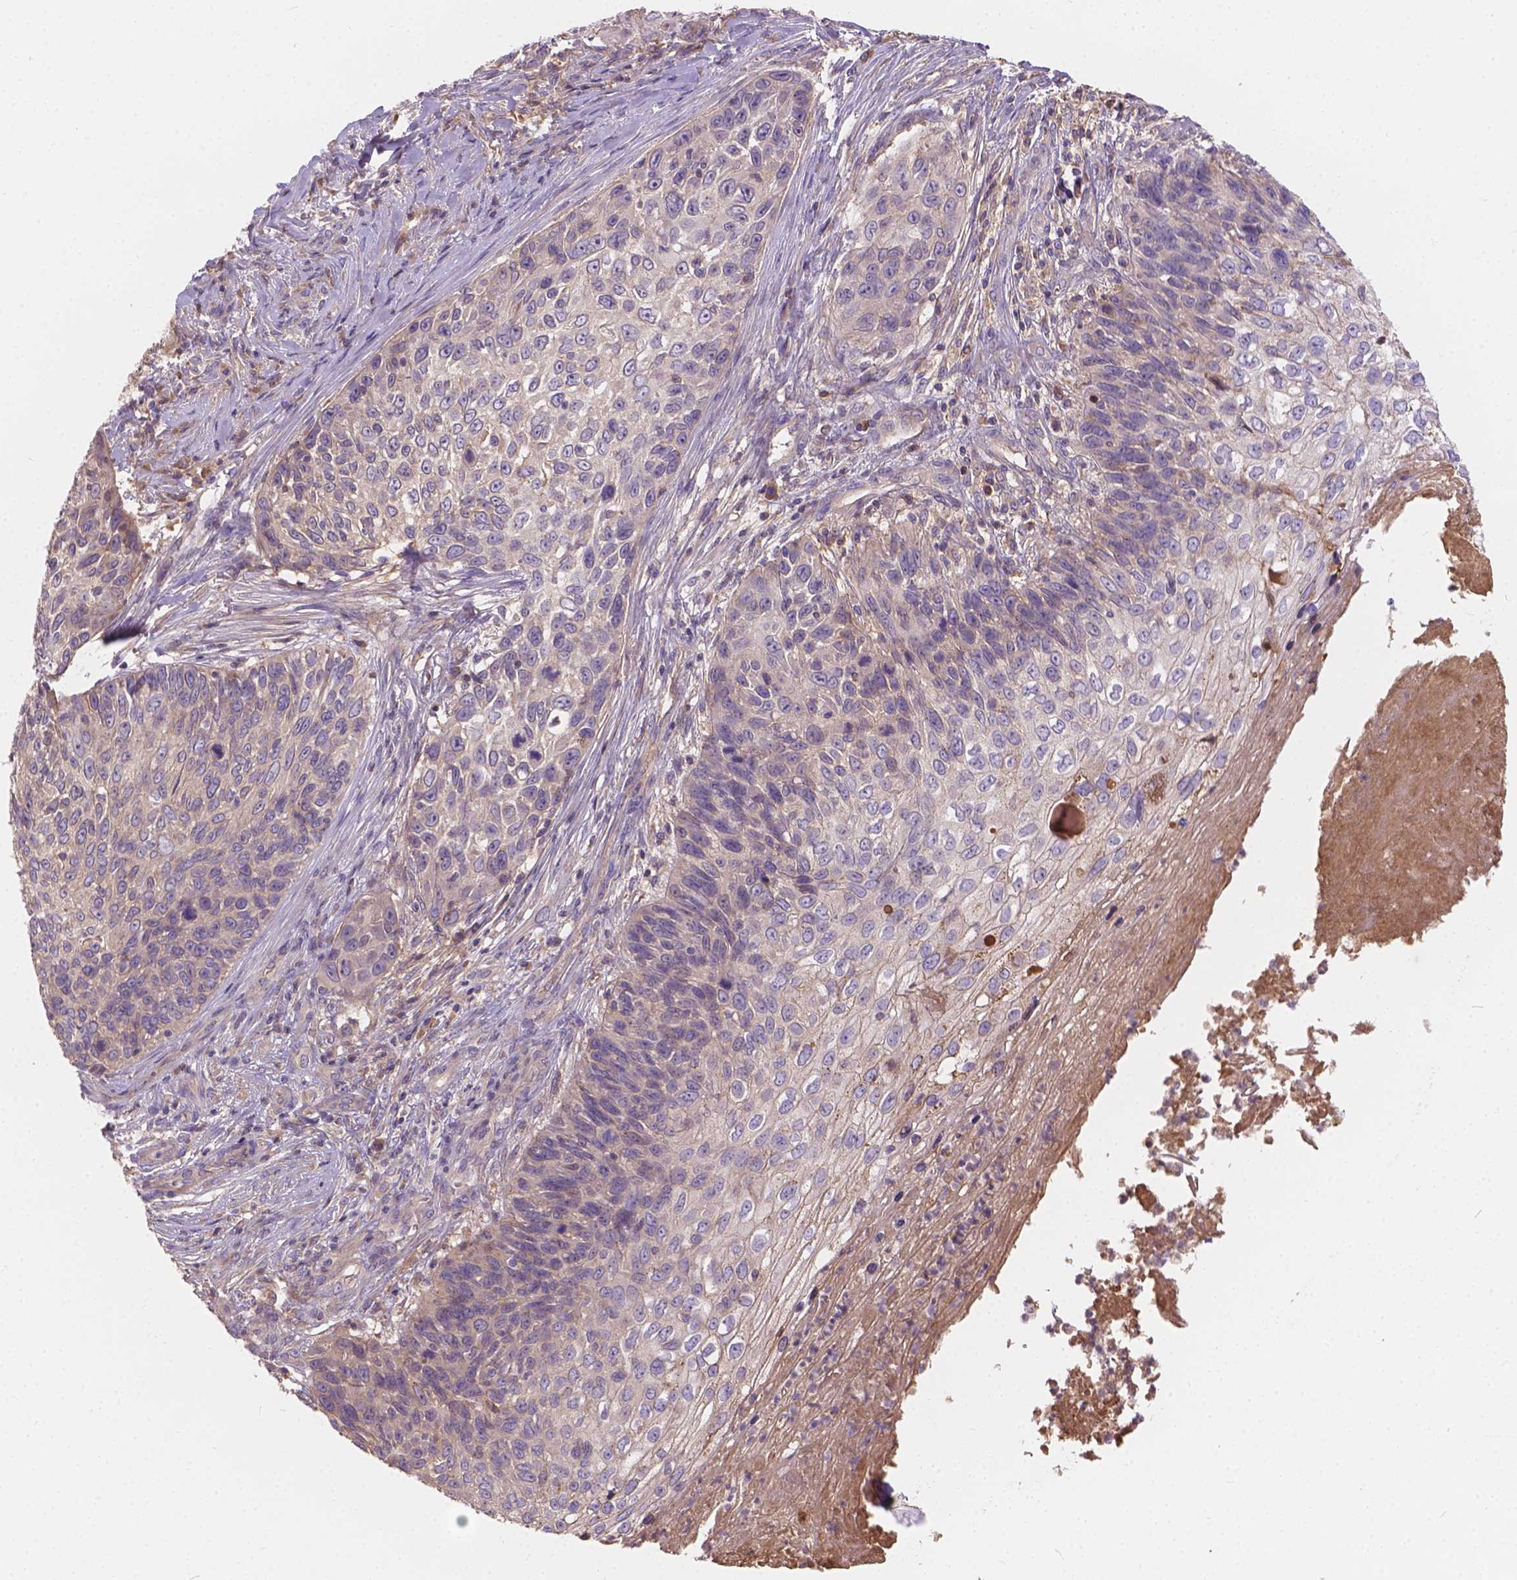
{"staining": {"intensity": "moderate", "quantity": "<25%", "location": "cytoplasmic/membranous"}, "tissue": "skin cancer", "cell_type": "Tumor cells", "image_type": "cancer", "snomed": [{"axis": "morphology", "description": "Squamous cell carcinoma, NOS"}, {"axis": "topography", "description": "Skin"}], "caption": "A high-resolution histopathology image shows immunohistochemistry staining of skin squamous cell carcinoma, which exhibits moderate cytoplasmic/membranous expression in approximately <25% of tumor cells.", "gene": "CDK10", "patient": {"sex": "male", "age": 92}}